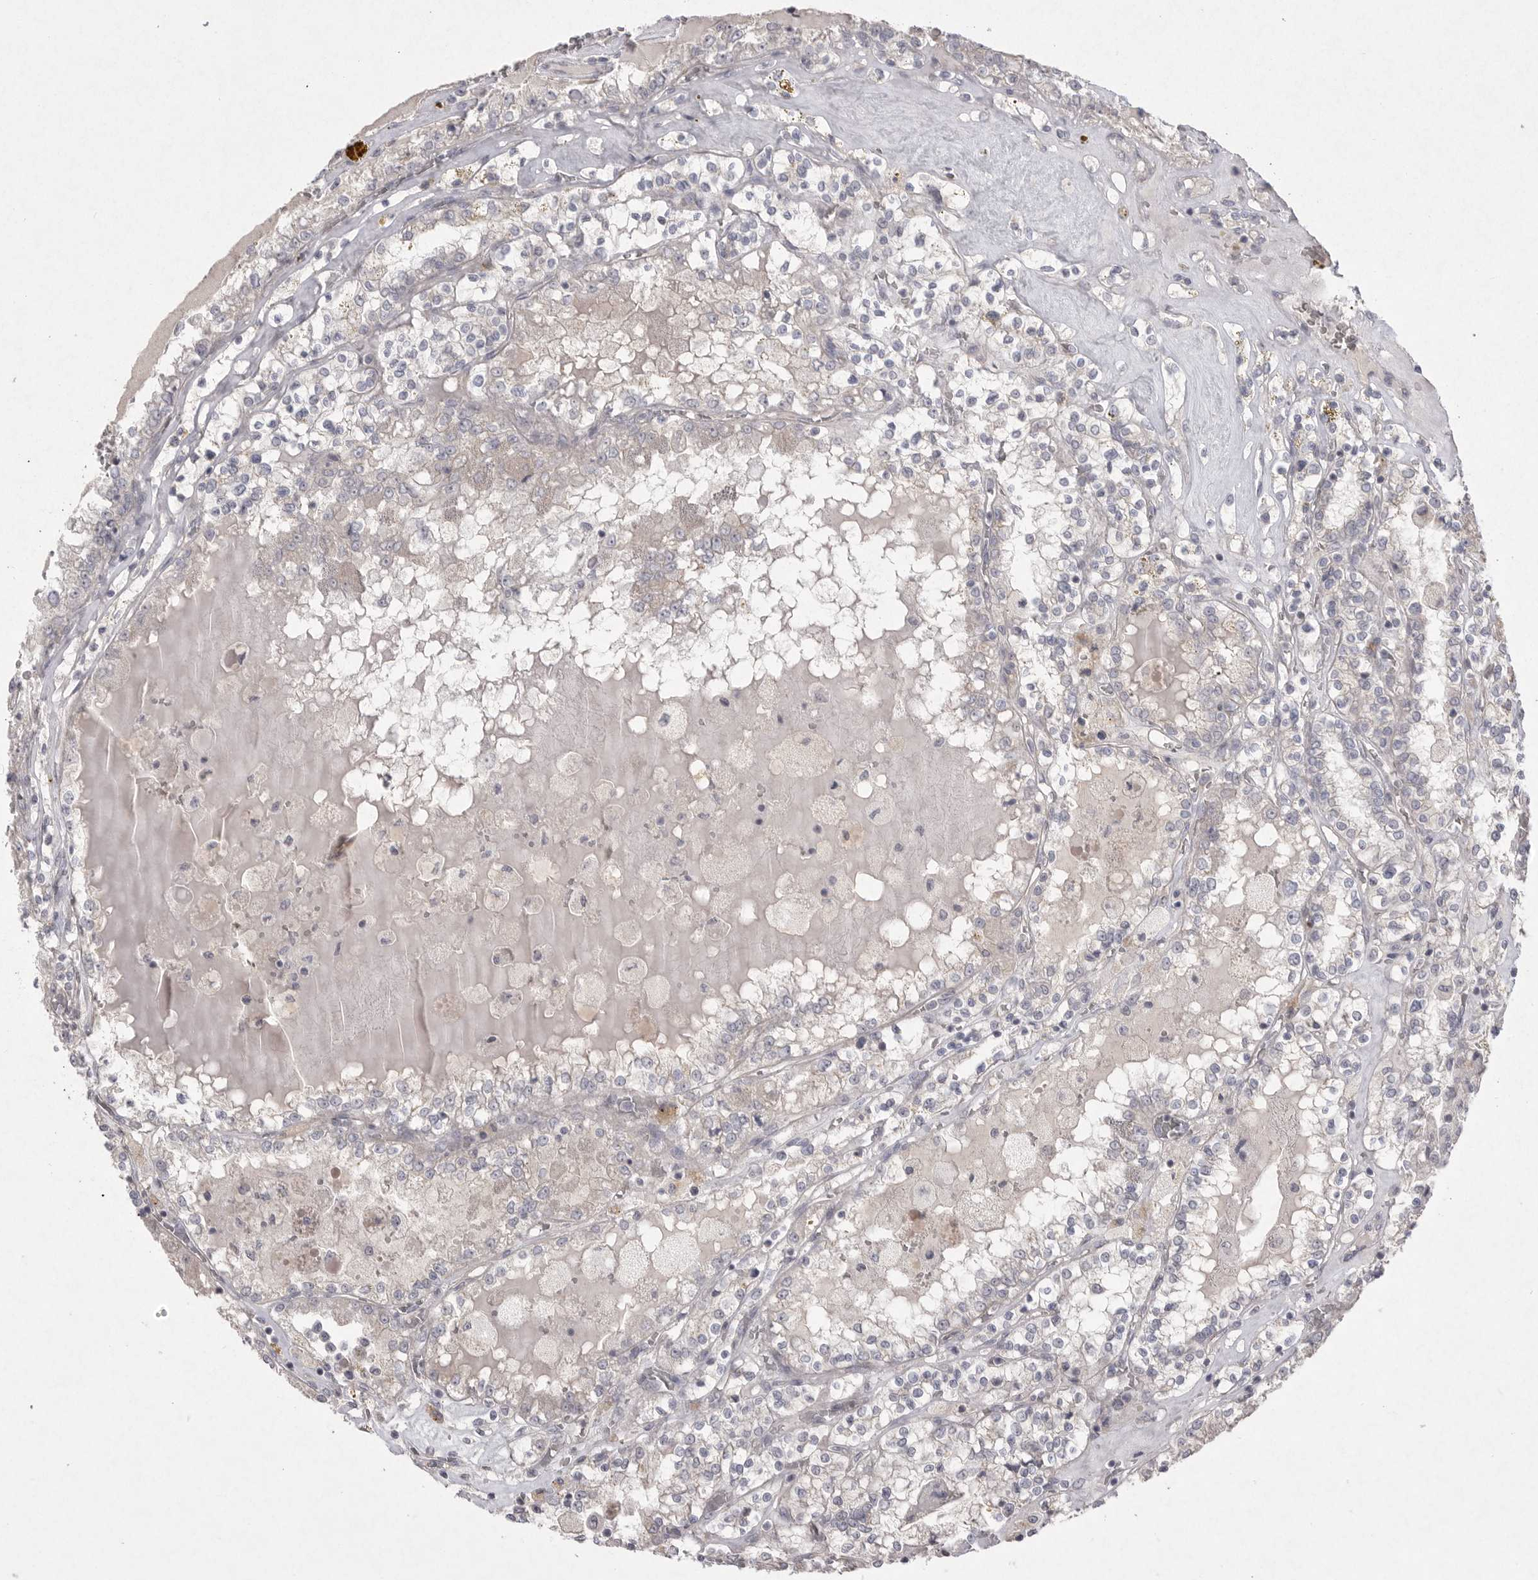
{"staining": {"intensity": "negative", "quantity": "none", "location": "none"}, "tissue": "renal cancer", "cell_type": "Tumor cells", "image_type": "cancer", "snomed": [{"axis": "morphology", "description": "Adenocarcinoma, NOS"}, {"axis": "topography", "description": "Kidney"}], "caption": "Renal cancer stained for a protein using immunohistochemistry (IHC) displays no positivity tumor cells.", "gene": "VANGL2", "patient": {"sex": "female", "age": 56}}